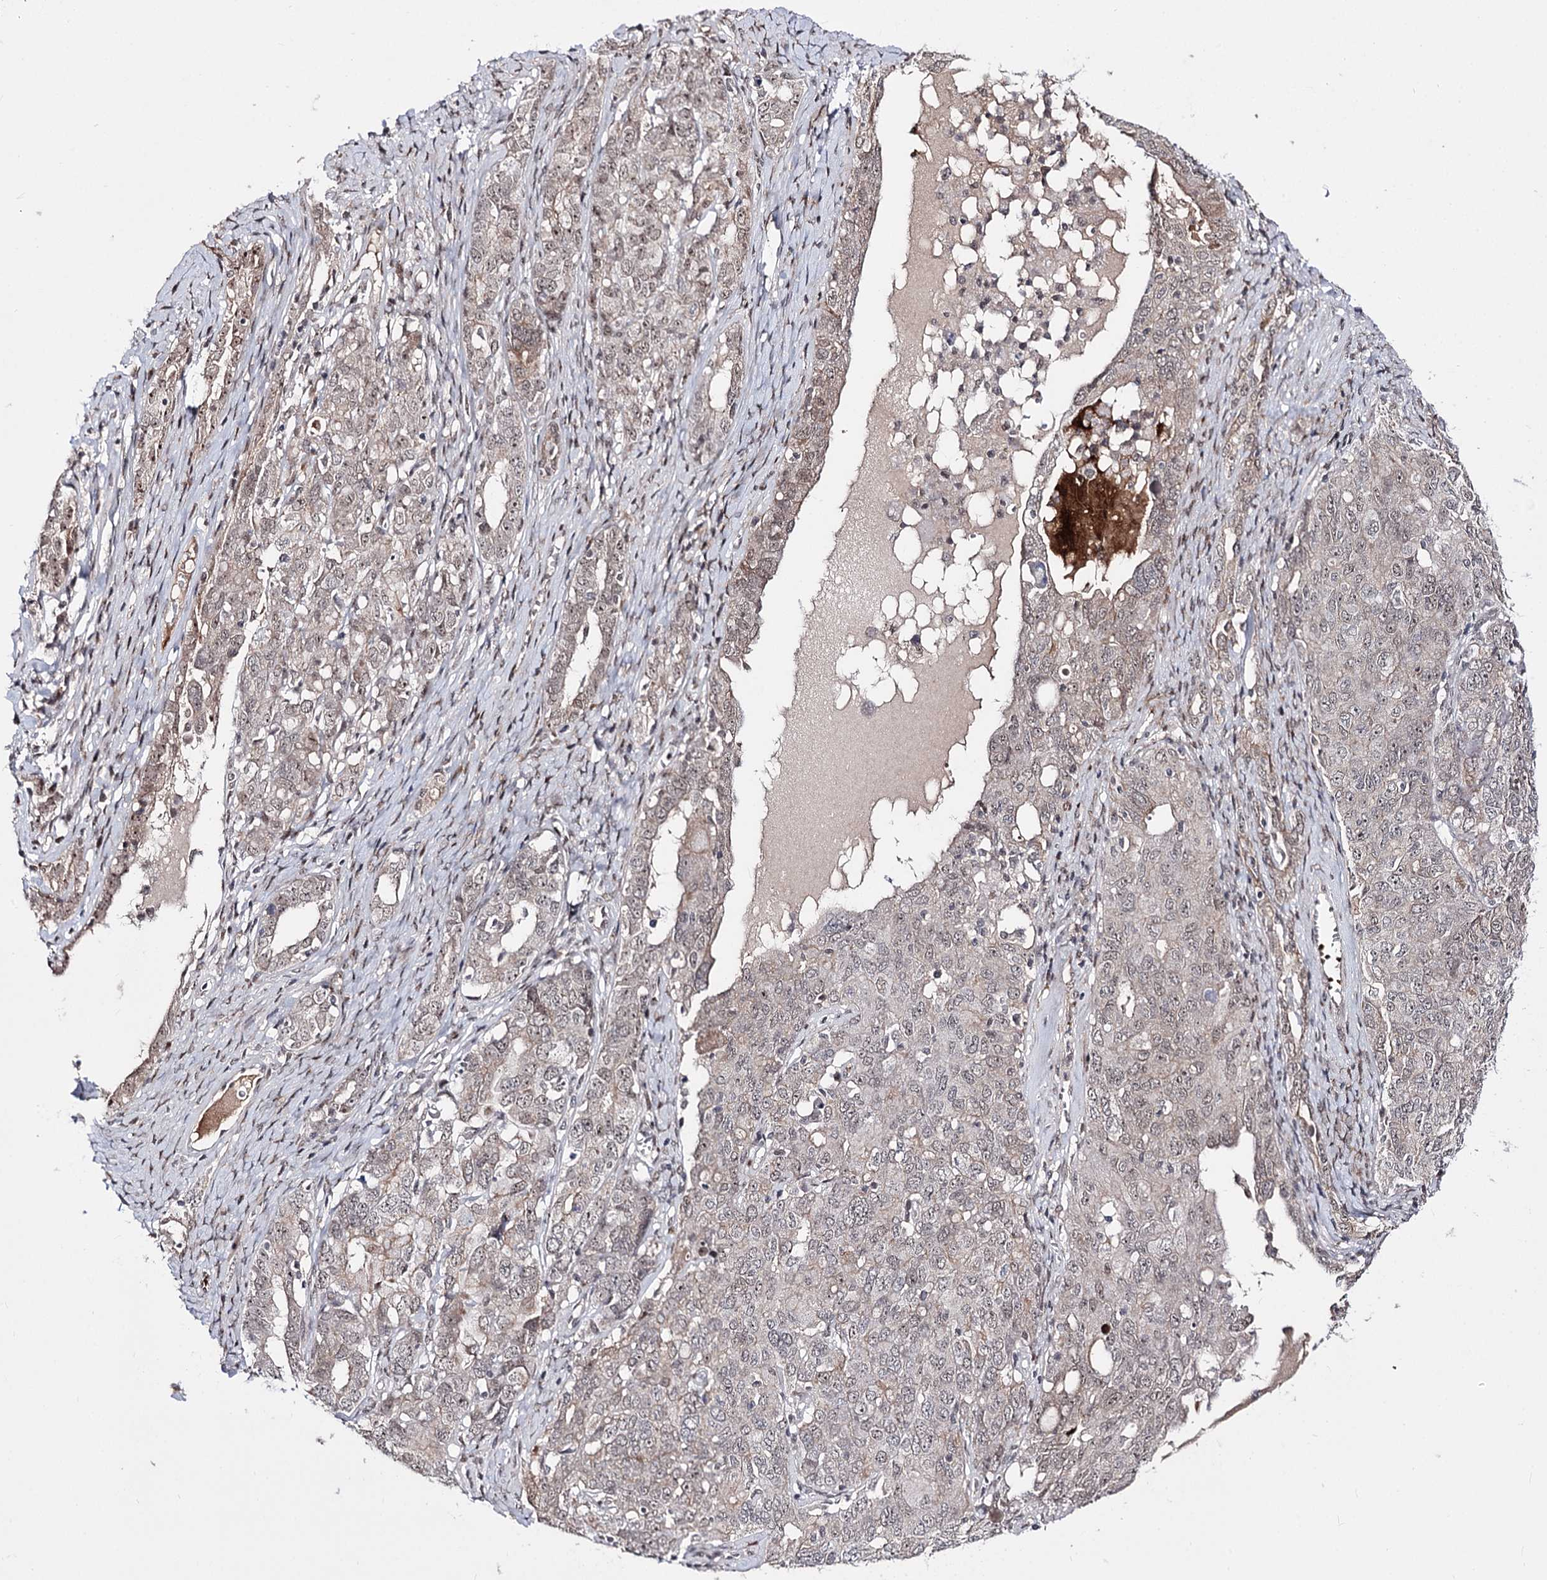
{"staining": {"intensity": "weak", "quantity": "25%-75%", "location": "nuclear"}, "tissue": "ovarian cancer", "cell_type": "Tumor cells", "image_type": "cancer", "snomed": [{"axis": "morphology", "description": "Carcinoma, endometroid"}, {"axis": "topography", "description": "Ovary"}], "caption": "Weak nuclear expression for a protein is present in approximately 25%-75% of tumor cells of ovarian cancer using immunohistochemistry.", "gene": "STOX1", "patient": {"sex": "female", "age": 62}}